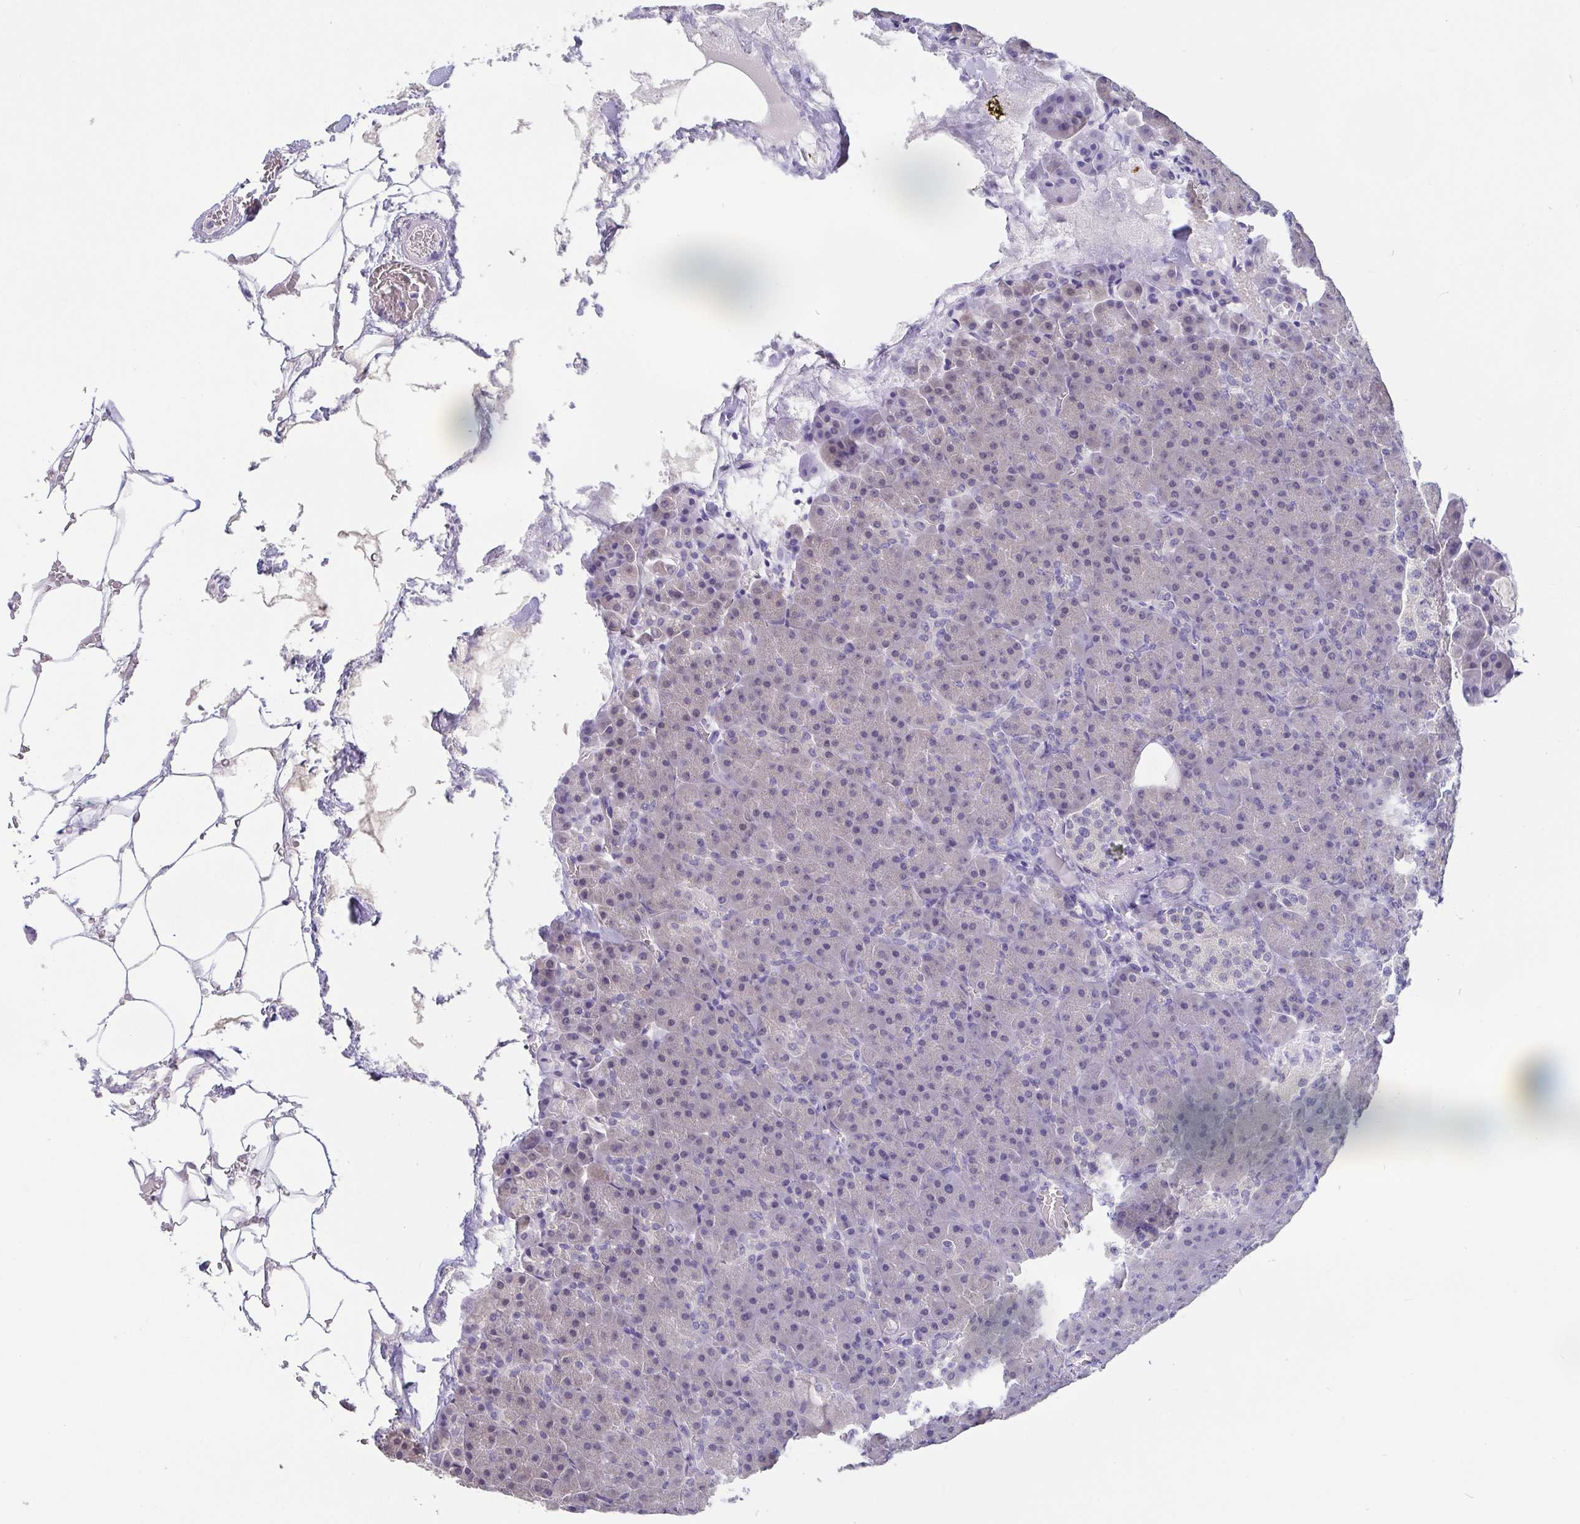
{"staining": {"intensity": "negative", "quantity": "none", "location": "none"}, "tissue": "pancreas", "cell_type": "Exocrine glandular cells", "image_type": "normal", "snomed": [{"axis": "morphology", "description": "Normal tissue, NOS"}, {"axis": "topography", "description": "Pancreas"}], "caption": "DAB immunohistochemical staining of unremarkable pancreas reveals no significant staining in exocrine glandular cells. The staining is performed using DAB brown chromogen with nuclei counter-stained in using hematoxylin.", "gene": "IDH1", "patient": {"sex": "female", "age": 74}}